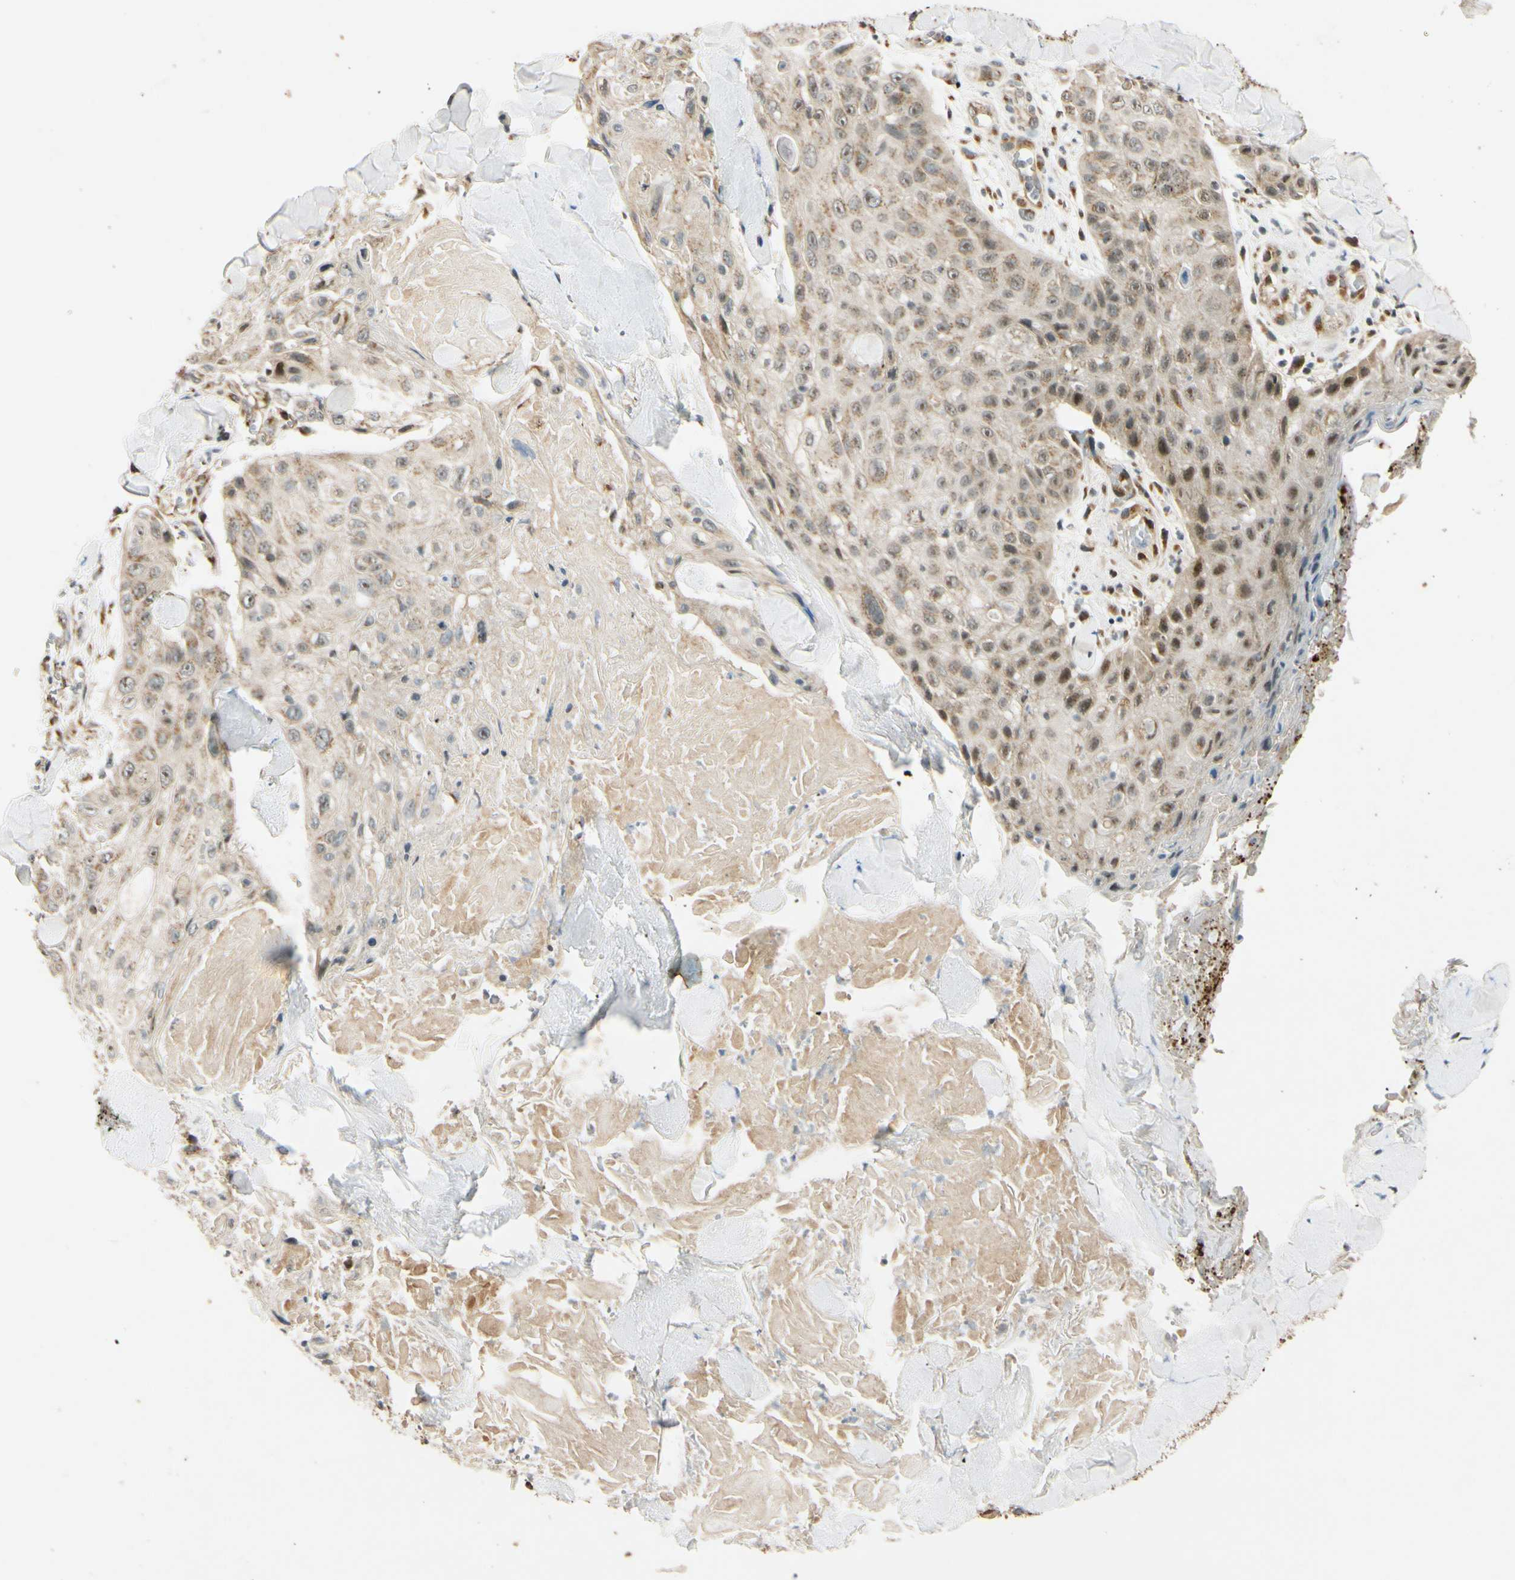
{"staining": {"intensity": "weak", "quantity": "25%-75%", "location": "cytoplasmic/membranous"}, "tissue": "skin cancer", "cell_type": "Tumor cells", "image_type": "cancer", "snomed": [{"axis": "morphology", "description": "Squamous cell carcinoma, NOS"}, {"axis": "topography", "description": "Skin"}], "caption": "A brown stain highlights weak cytoplasmic/membranous staining of a protein in skin cancer (squamous cell carcinoma) tumor cells. Immunohistochemistry (ihc) stains the protein of interest in brown and the nuclei are stained blue.", "gene": "NEO1", "patient": {"sex": "male", "age": 86}}